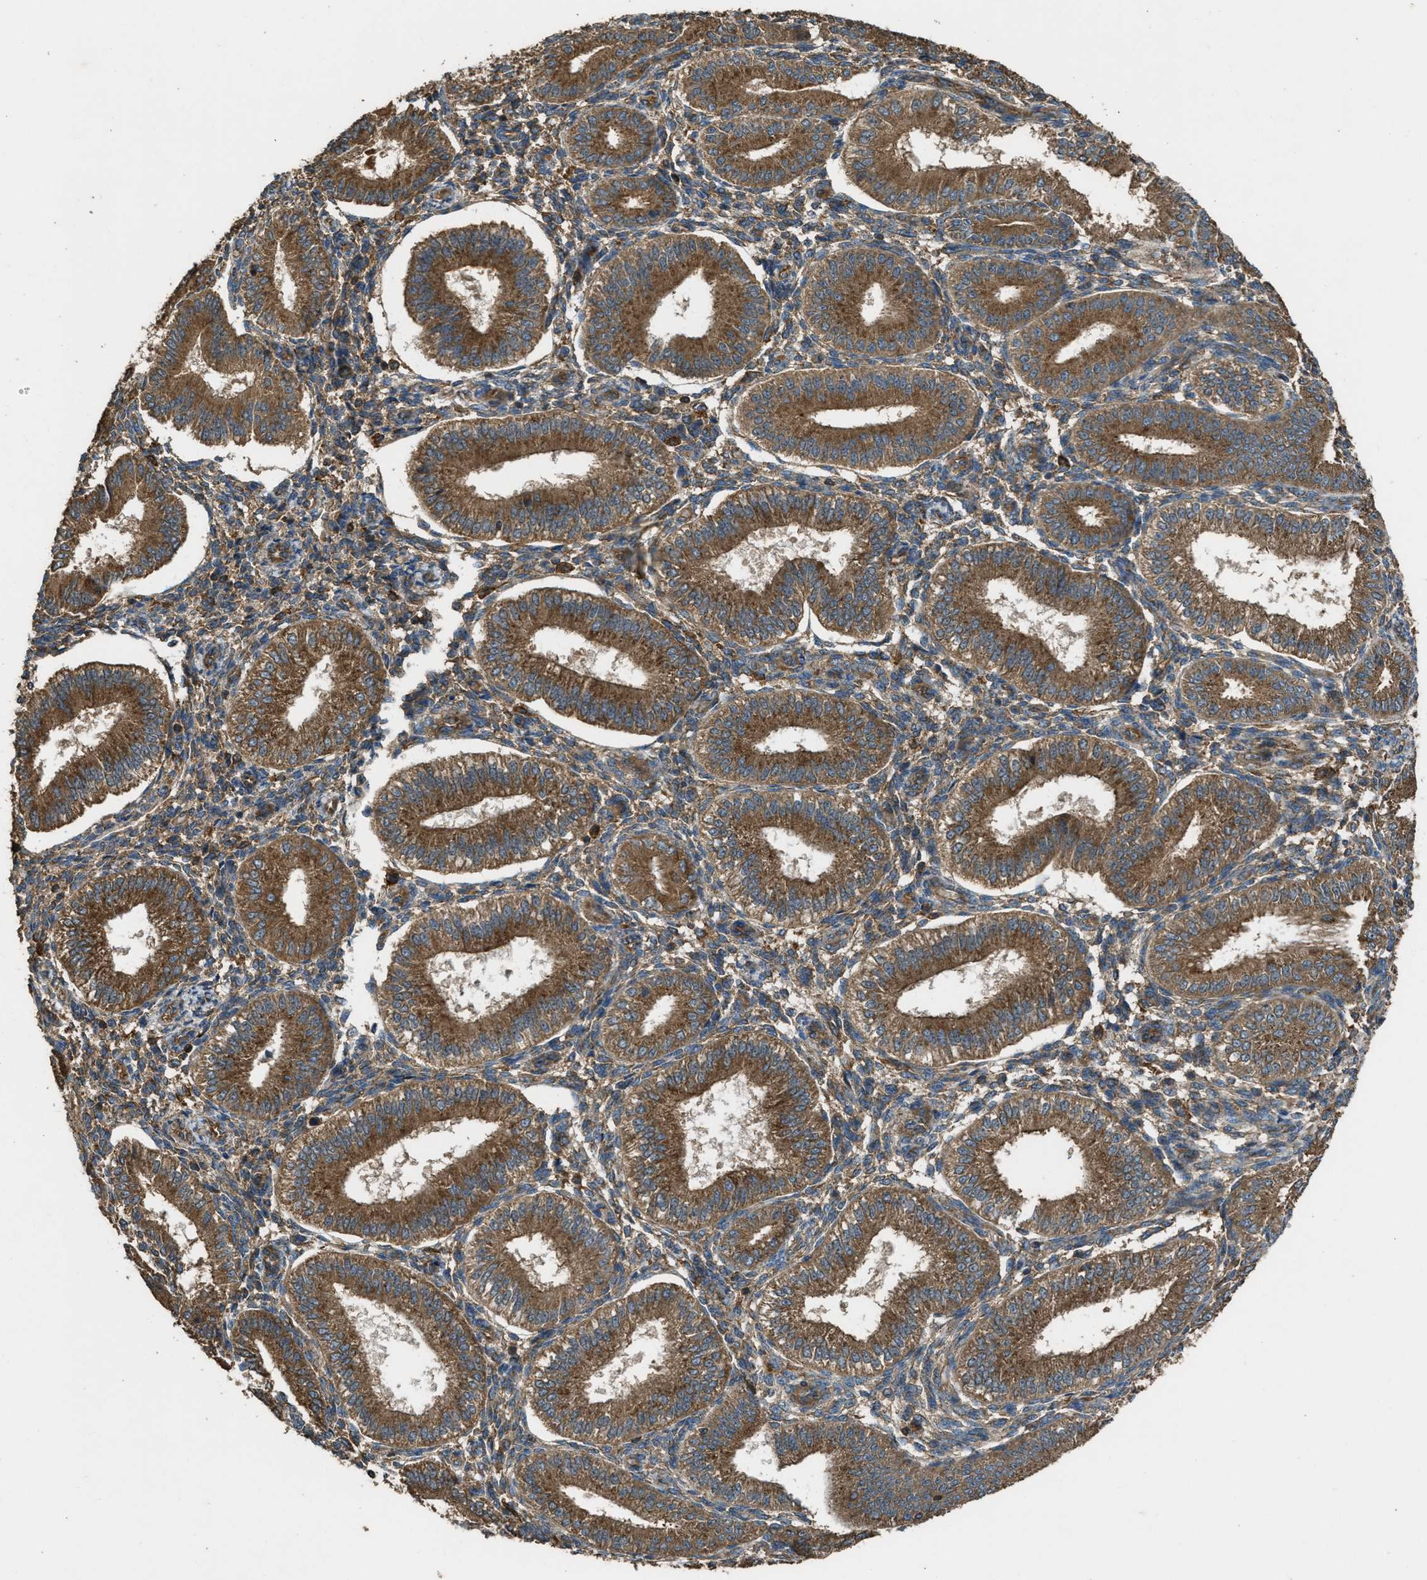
{"staining": {"intensity": "moderate", "quantity": "25%-75%", "location": "cytoplasmic/membranous"}, "tissue": "endometrium", "cell_type": "Cells in endometrial stroma", "image_type": "normal", "snomed": [{"axis": "morphology", "description": "Normal tissue, NOS"}, {"axis": "topography", "description": "Endometrium"}], "caption": "A high-resolution micrograph shows immunohistochemistry (IHC) staining of benign endometrium, which exhibits moderate cytoplasmic/membranous expression in about 25%-75% of cells in endometrial stroma.", "gene": "MAP3K8", "patient": {"sex": "female", "age": 39}}